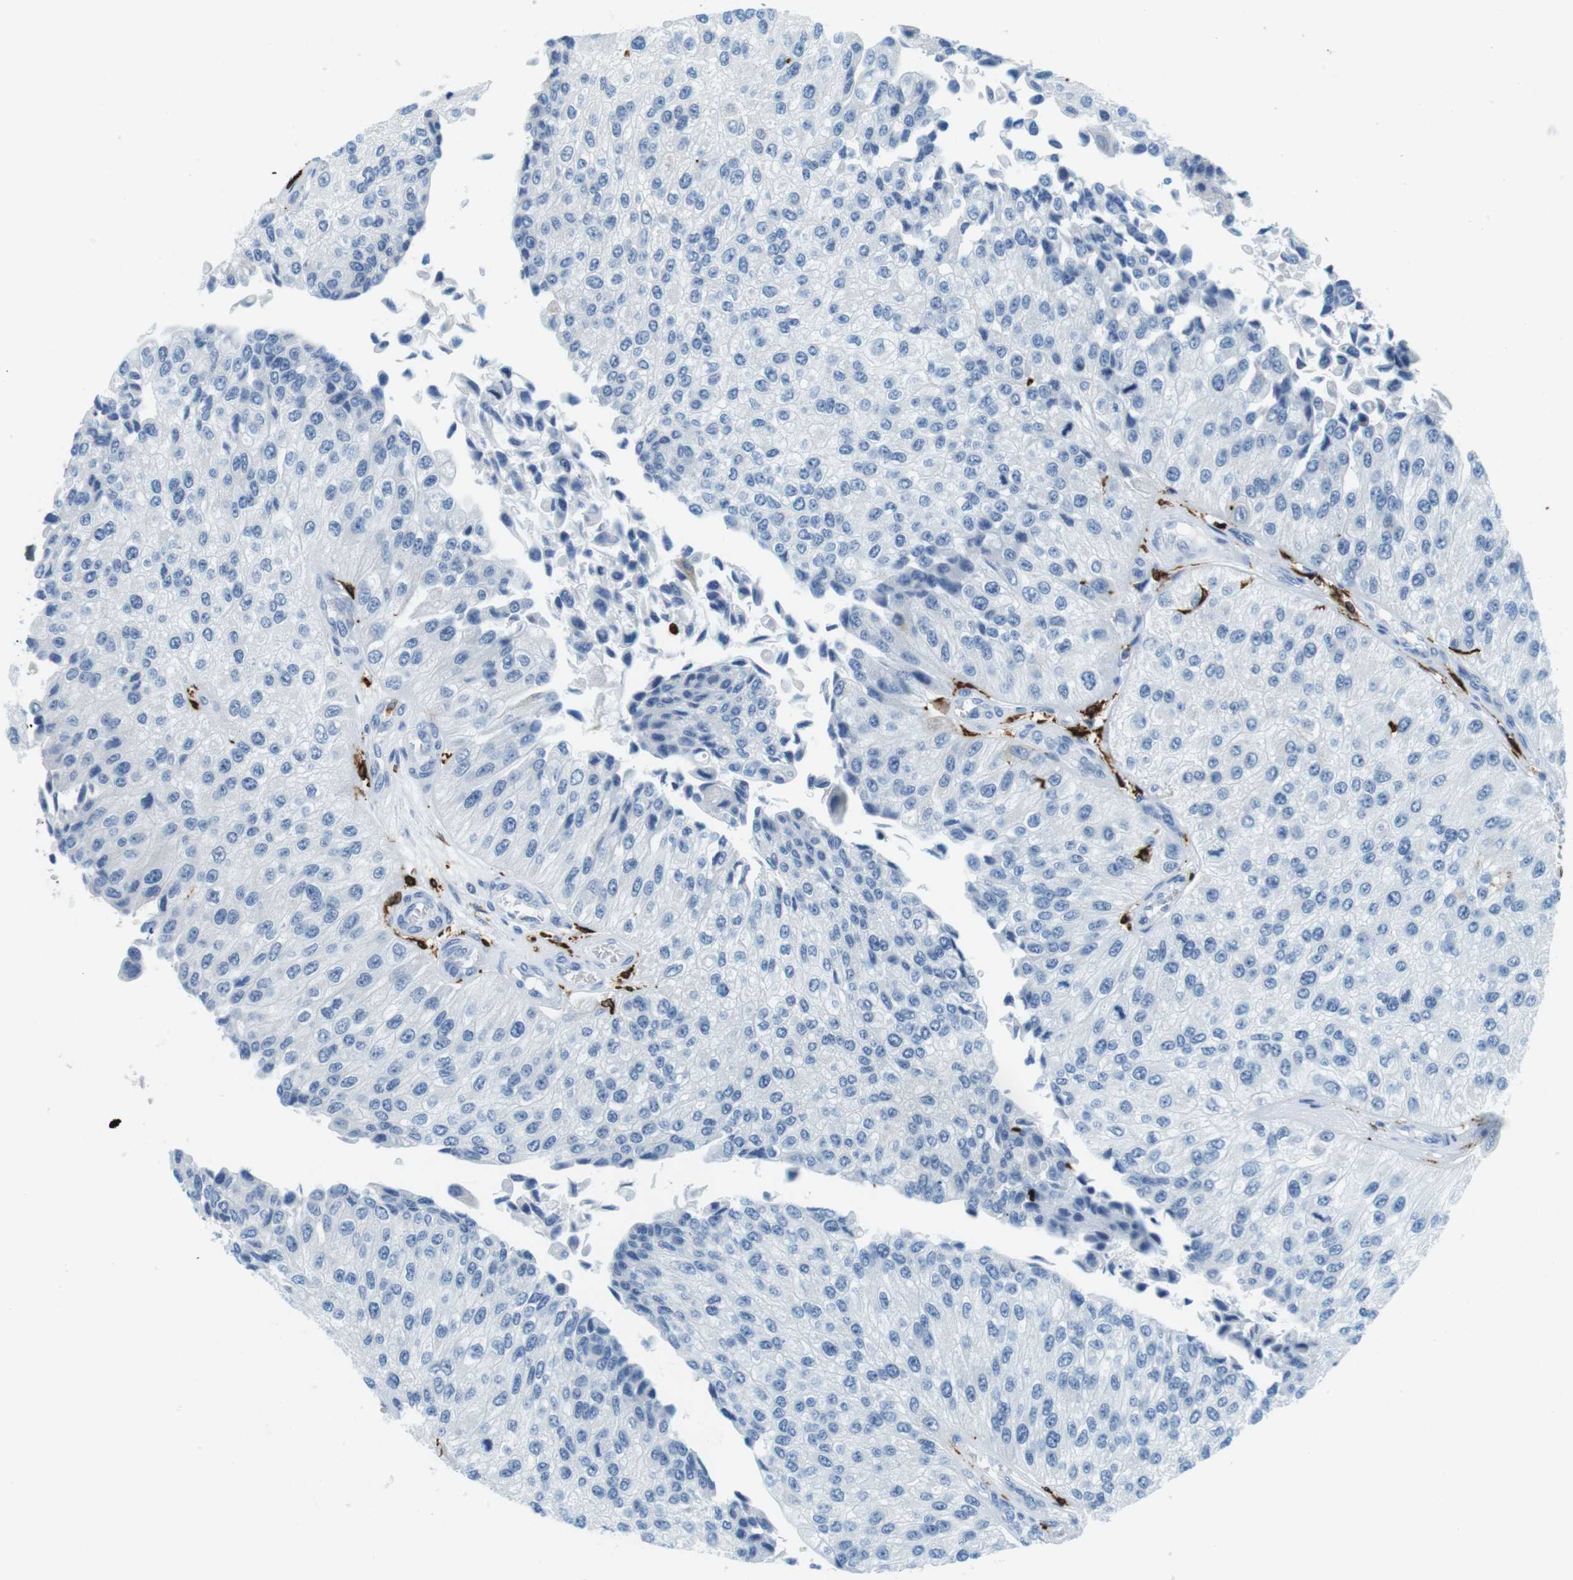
{"staining": {"intensity": "negative", "quantity": "none", "location": "none"}, "tissue": "urothelial cancer", "cell_type": "Tumor cells", "image_type": "cancer", "snomed": [{"axis": "morphology", "description": "Urothelial carcinoma, High grade"}, {"axis": "topography", "description": "Kidney"}, {"axis": "topography", "description": "Urinary bladder"}], "caption": "Histopathology image shows no significant protein expression in tumor cells of urothelial carcinoma (high-grade).", "gene": "CIITA", "patient": {"sex": "male", "age": 77}}